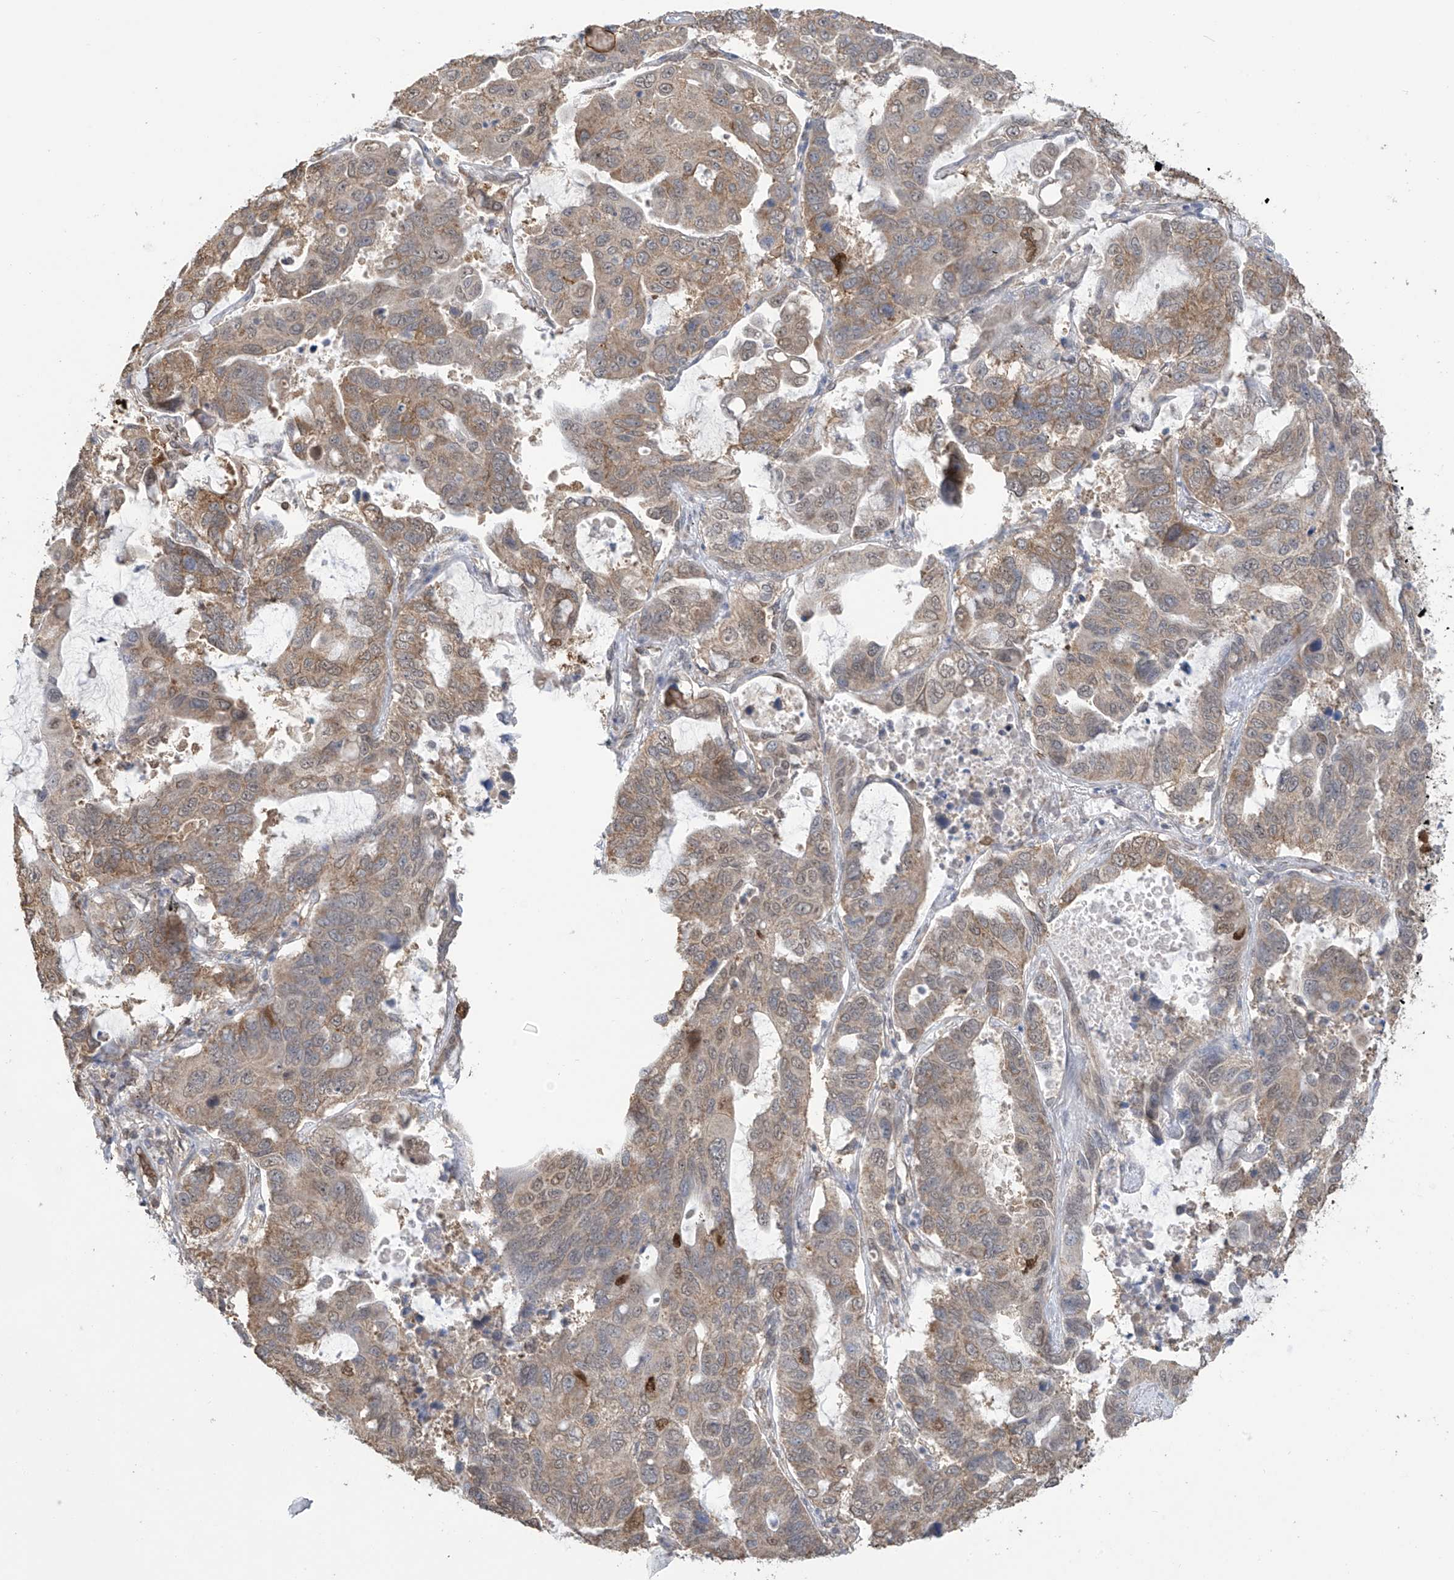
{"staining": {"intensity": "moderate", "quantity": ">75%", "location": "cytoplasmic/membranous,nuclear"}, "tissue": "lung cancer", "cell_type": "Tumor cells", "image_type": "cancer", "snomed": [{"axis": "morphology", "description": "Adenocarcinoma, NOS"}, {"axis": "topography", "description": "Lung"}], "caption": "Protein expression analysis of lung adenocarcinoma reveals moderate cytoplasmic/membranous and nuclear staining in about >75% of tumor cells.", "gene": "KIAA1522", "patient": {"sex": "male", "age": 64}}